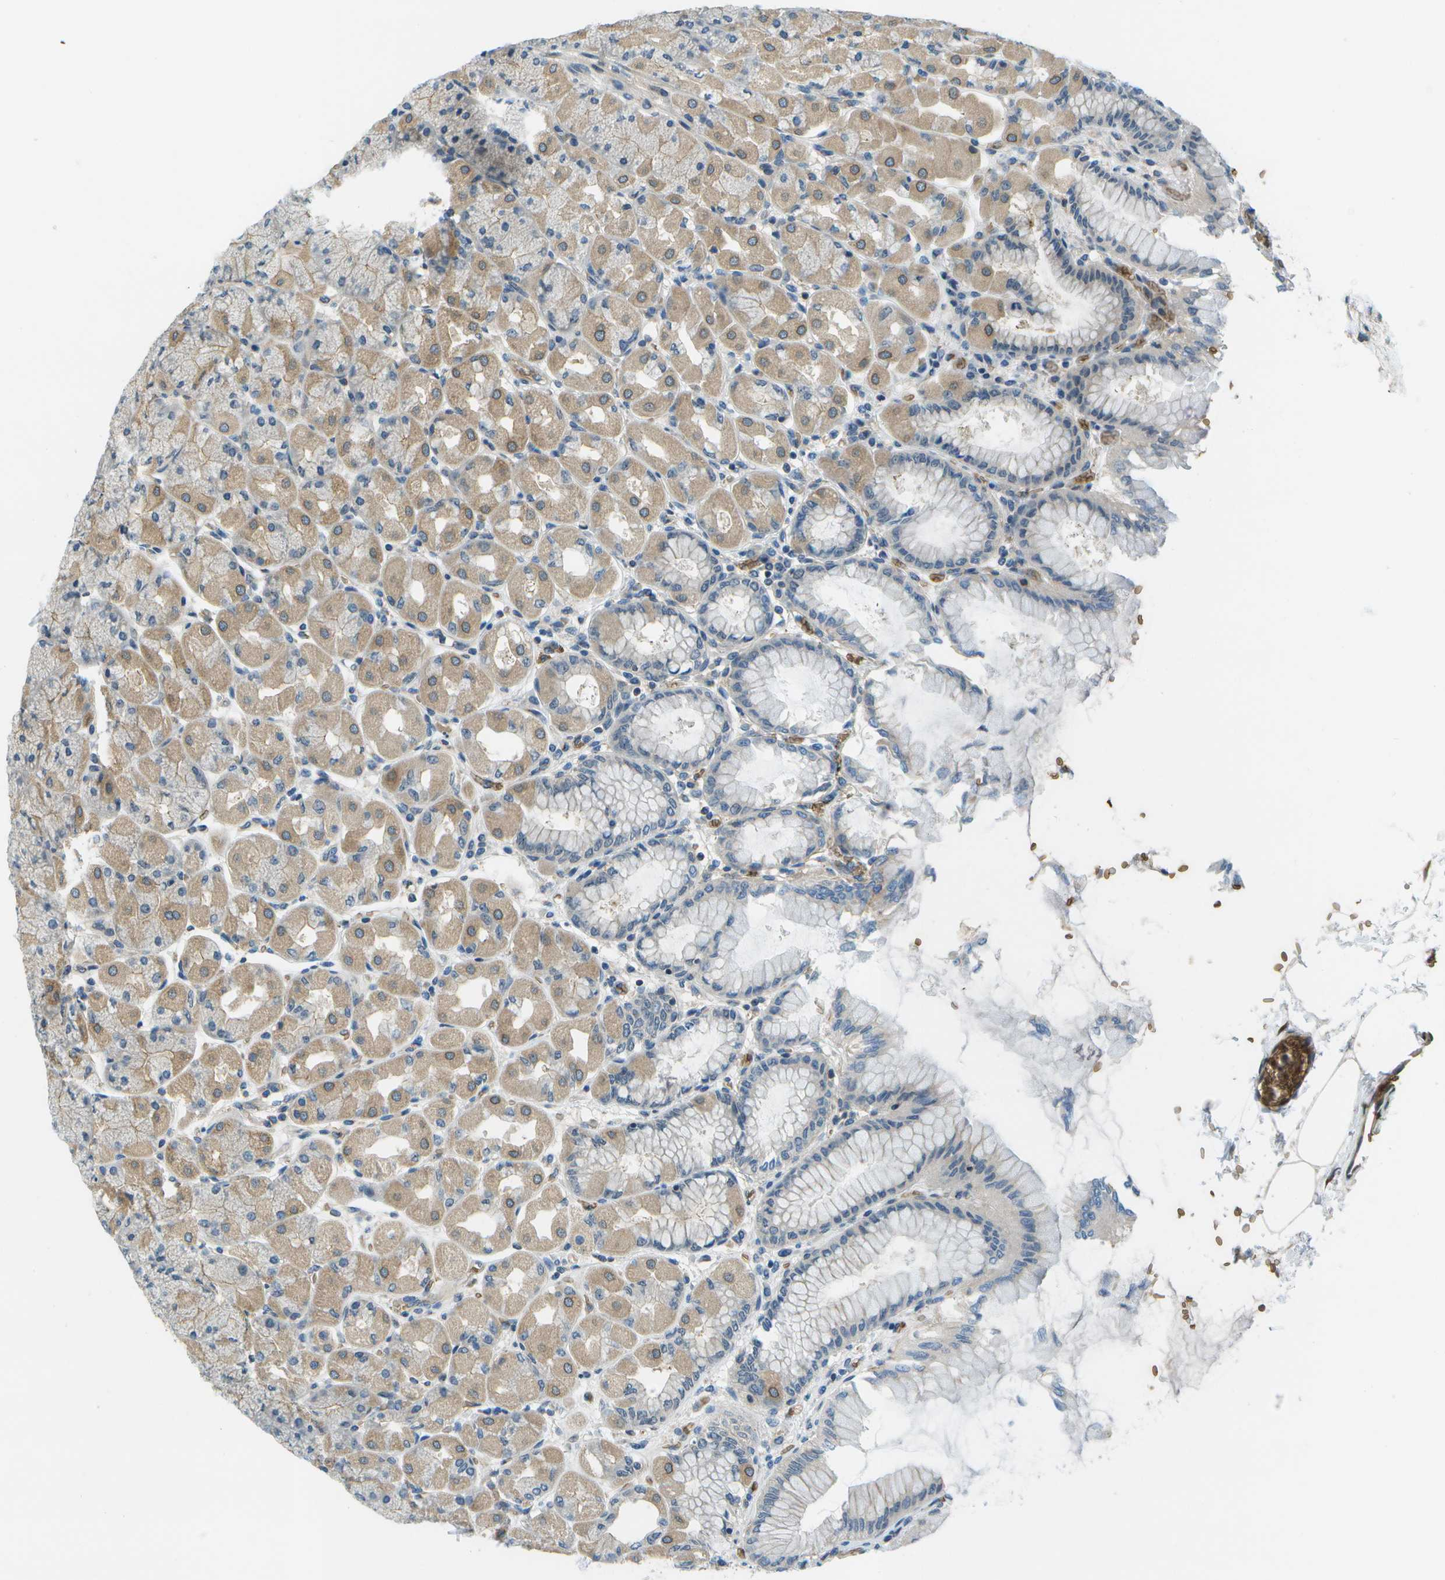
{"staining": {"intensity": "moderate", "quantity": "25%-75%", "location": "cytoplasmic/membranous"}, "tissue": "stomach", "cell_type": "Glandular cells", "image_type": "normal", "snomed": [{"axis": "morphology", "description": "Normal tissue, NOS"}, {"axis": "topography", "description": "Stomach, upper"}], "caption": "High-power microscopy captured an immunohistochemistry (IHC) histopathology image of benign stomach, revealing moderate cytoplasmic/membranous staining in about 25%-75% of glandular cells. Nuclei are stained in blue.", "gene": "CTIF", "patient": {"sex": "female", "age": 56}}